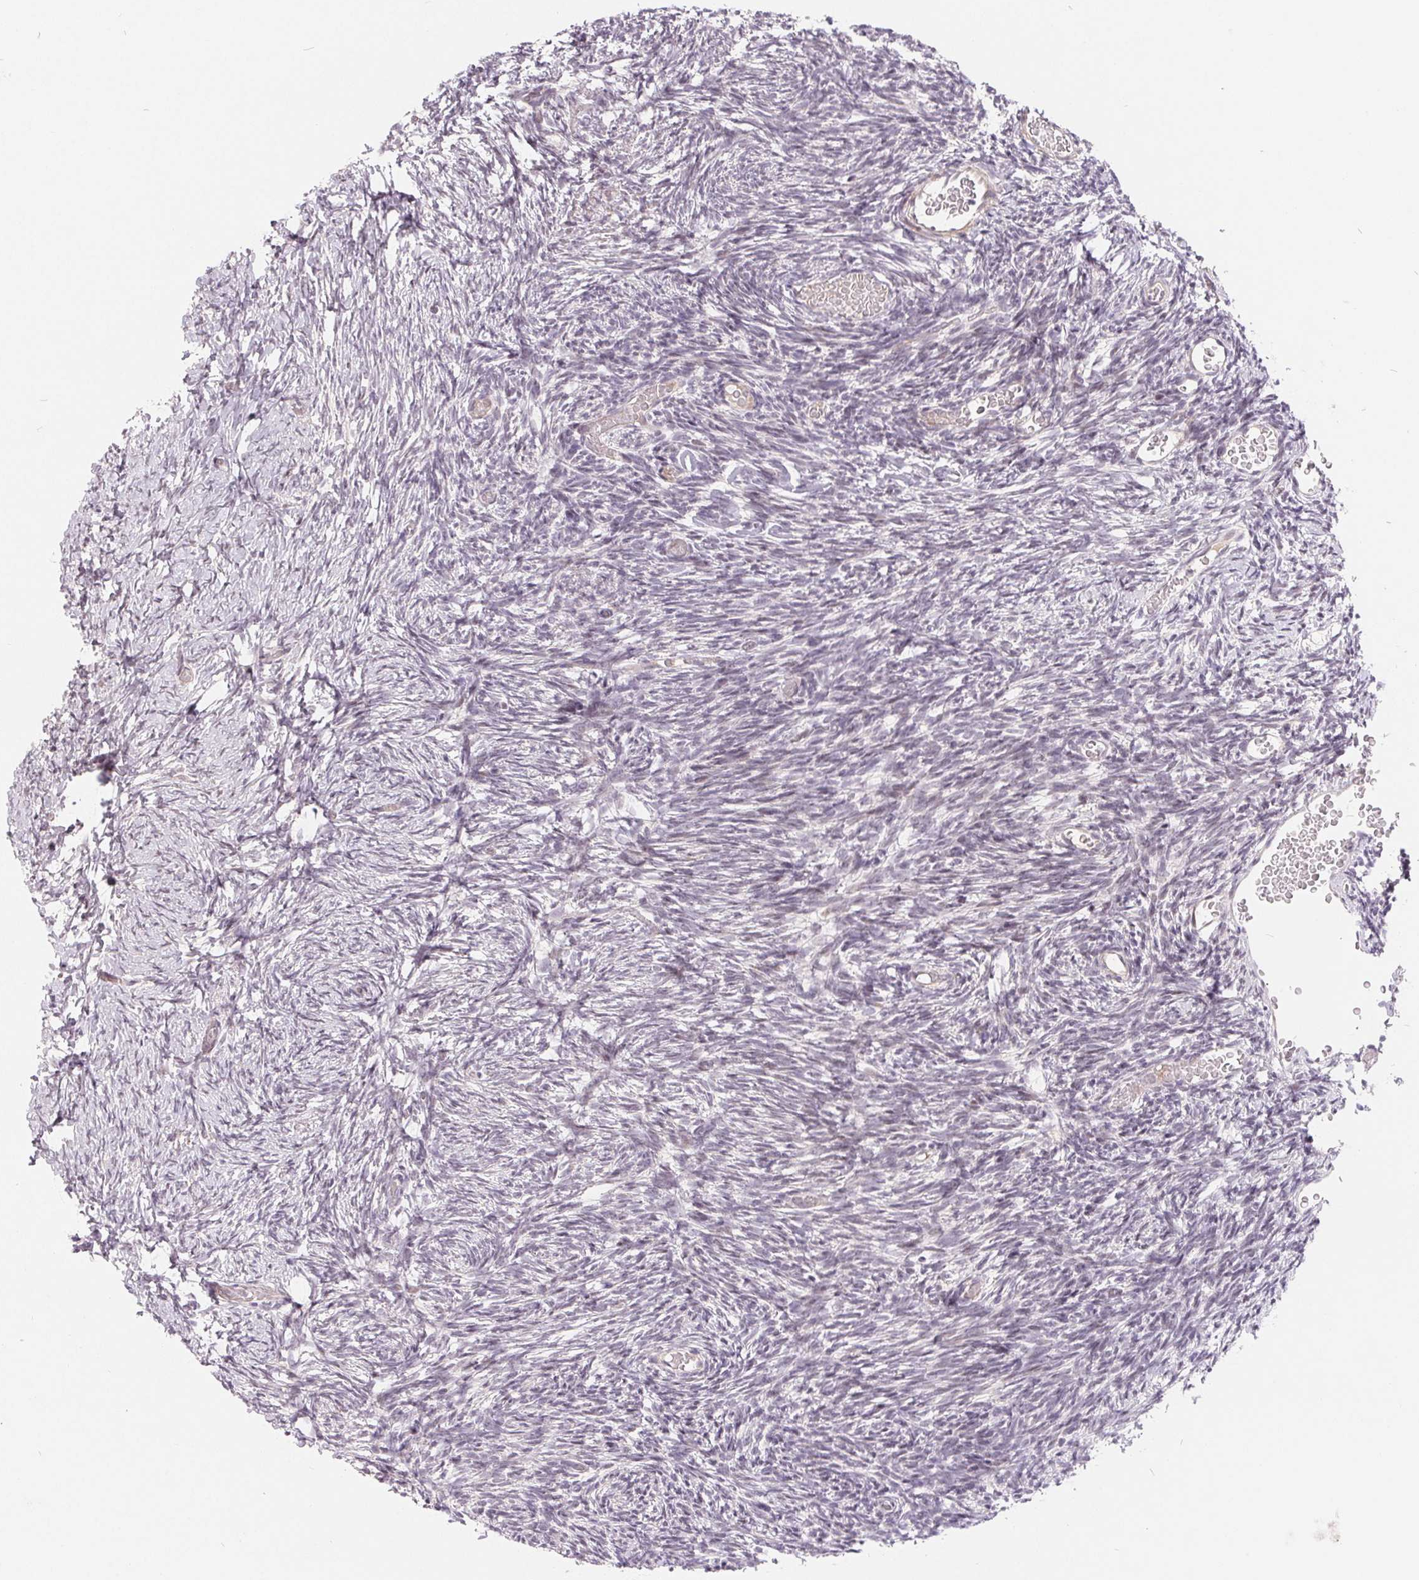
{"staining": {"intensity": "moderate", "quantity": "<25%", "location": "nuclear"}, "tissue": "ovary", "cell_type": "Ovarian stroma cells", "image_type": "normal", "snomed": [{"axis": "morphology", "description": "Normal tissue, NOS"}, {"axis": "topography", "description": "Ovary"}], "caption": "DAB immunohistochemical staining of unremarkable human ovary exhibits moderate nuclear protein expression in approximately <25% of ovarian stroma cells.", "gene": "NRG2", "patient": {"sex": "female", "age": 39}}